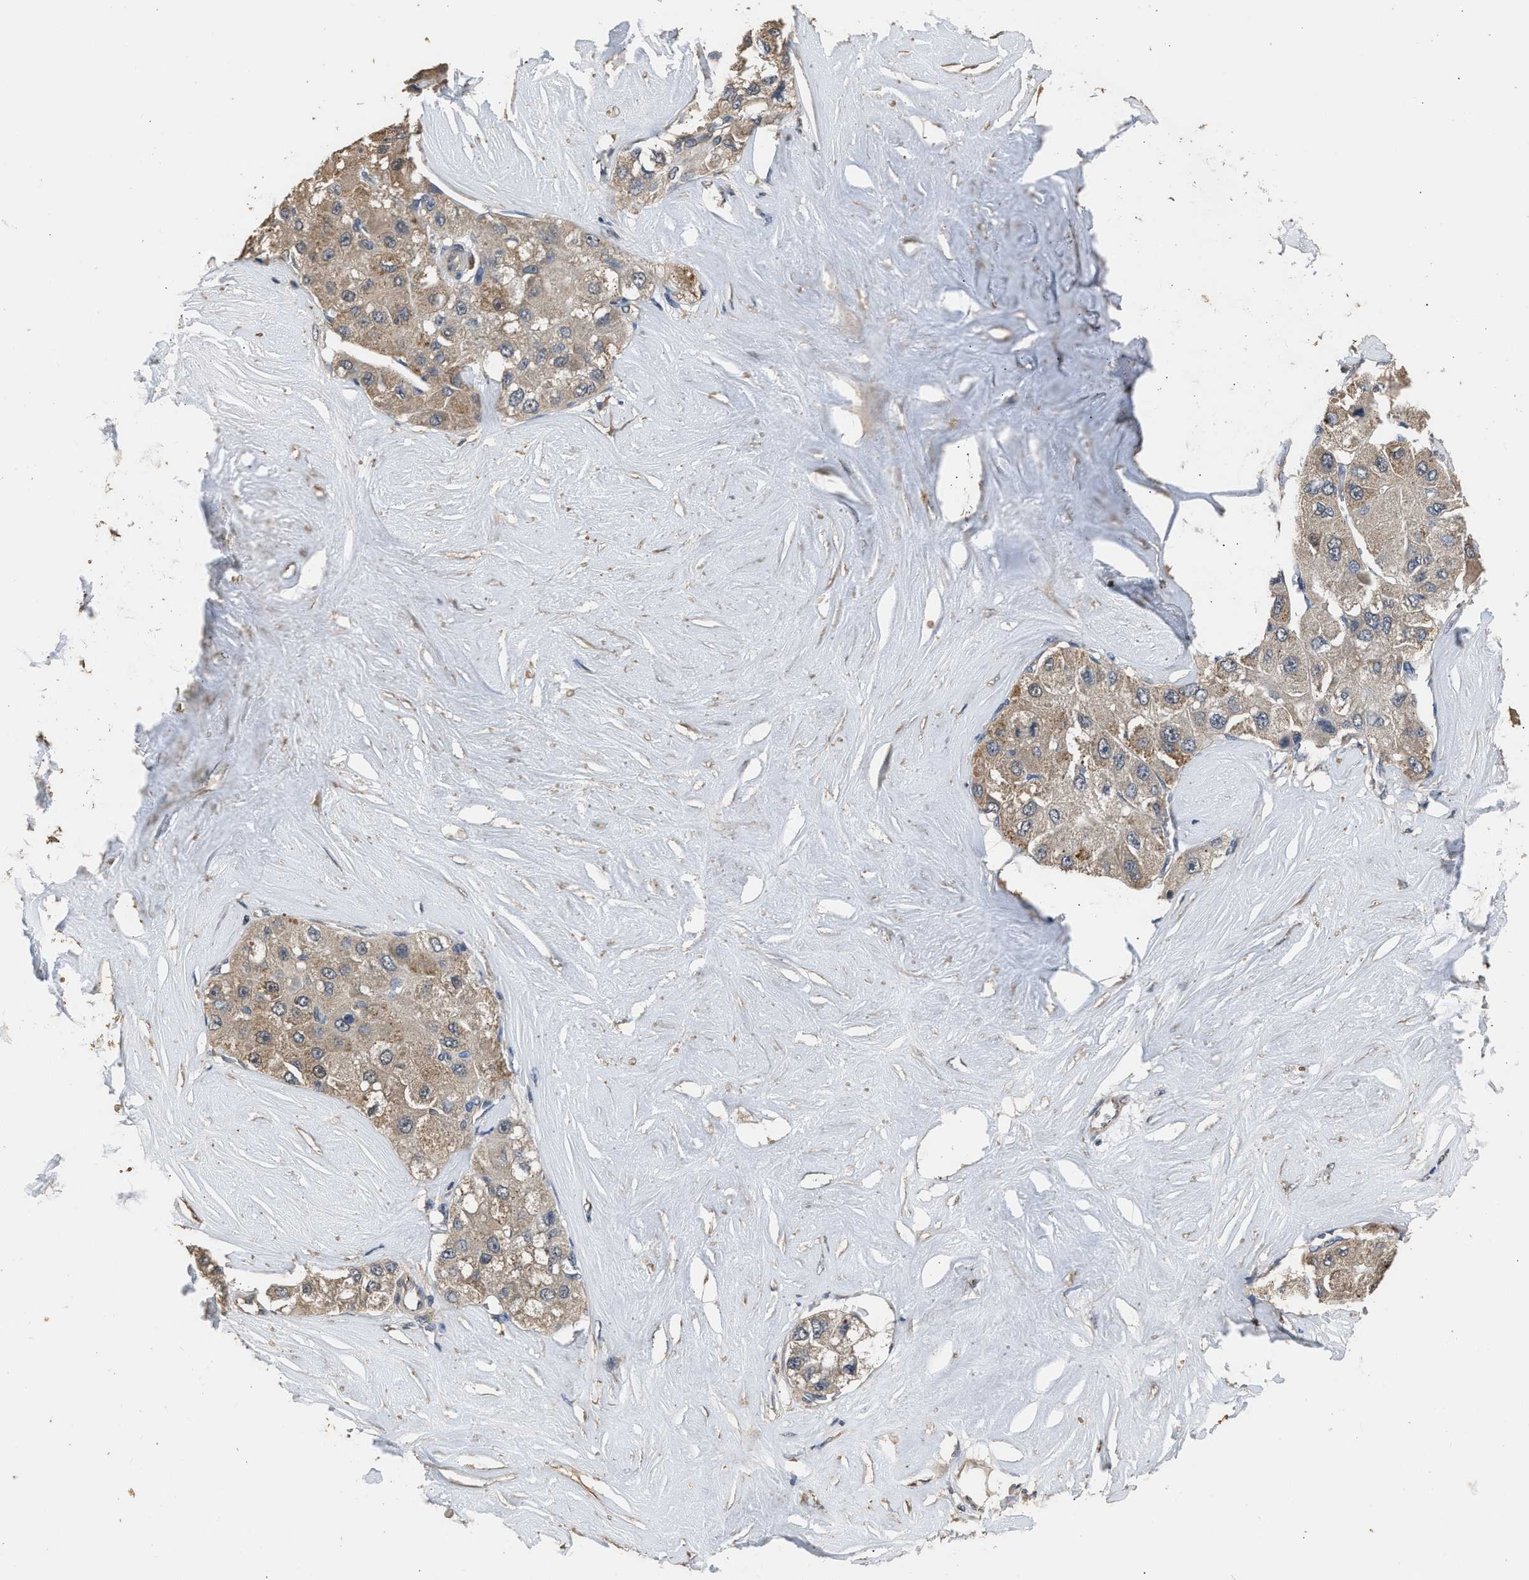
{"staining": {"intensity": "weak", "quantity": "25%-75%", "location": "cytoplasmic/membranous"}, "tissue": "liver cancer", "cell_type": "Tumor cells", "image_type": "cancer", "snomed": [{"axis": "morphology", "description": "Carcinoma, Hepatocellular, NOS"}, {"axis": "topography", "description": "Liver"}], "caption": "Human liver cancer (hepatocellular carcinoma) stained with a protein marker reveals weak staining in tumor cells.", "gene": "SPINT2", "patient": {"sex": "male", "age": 80}}